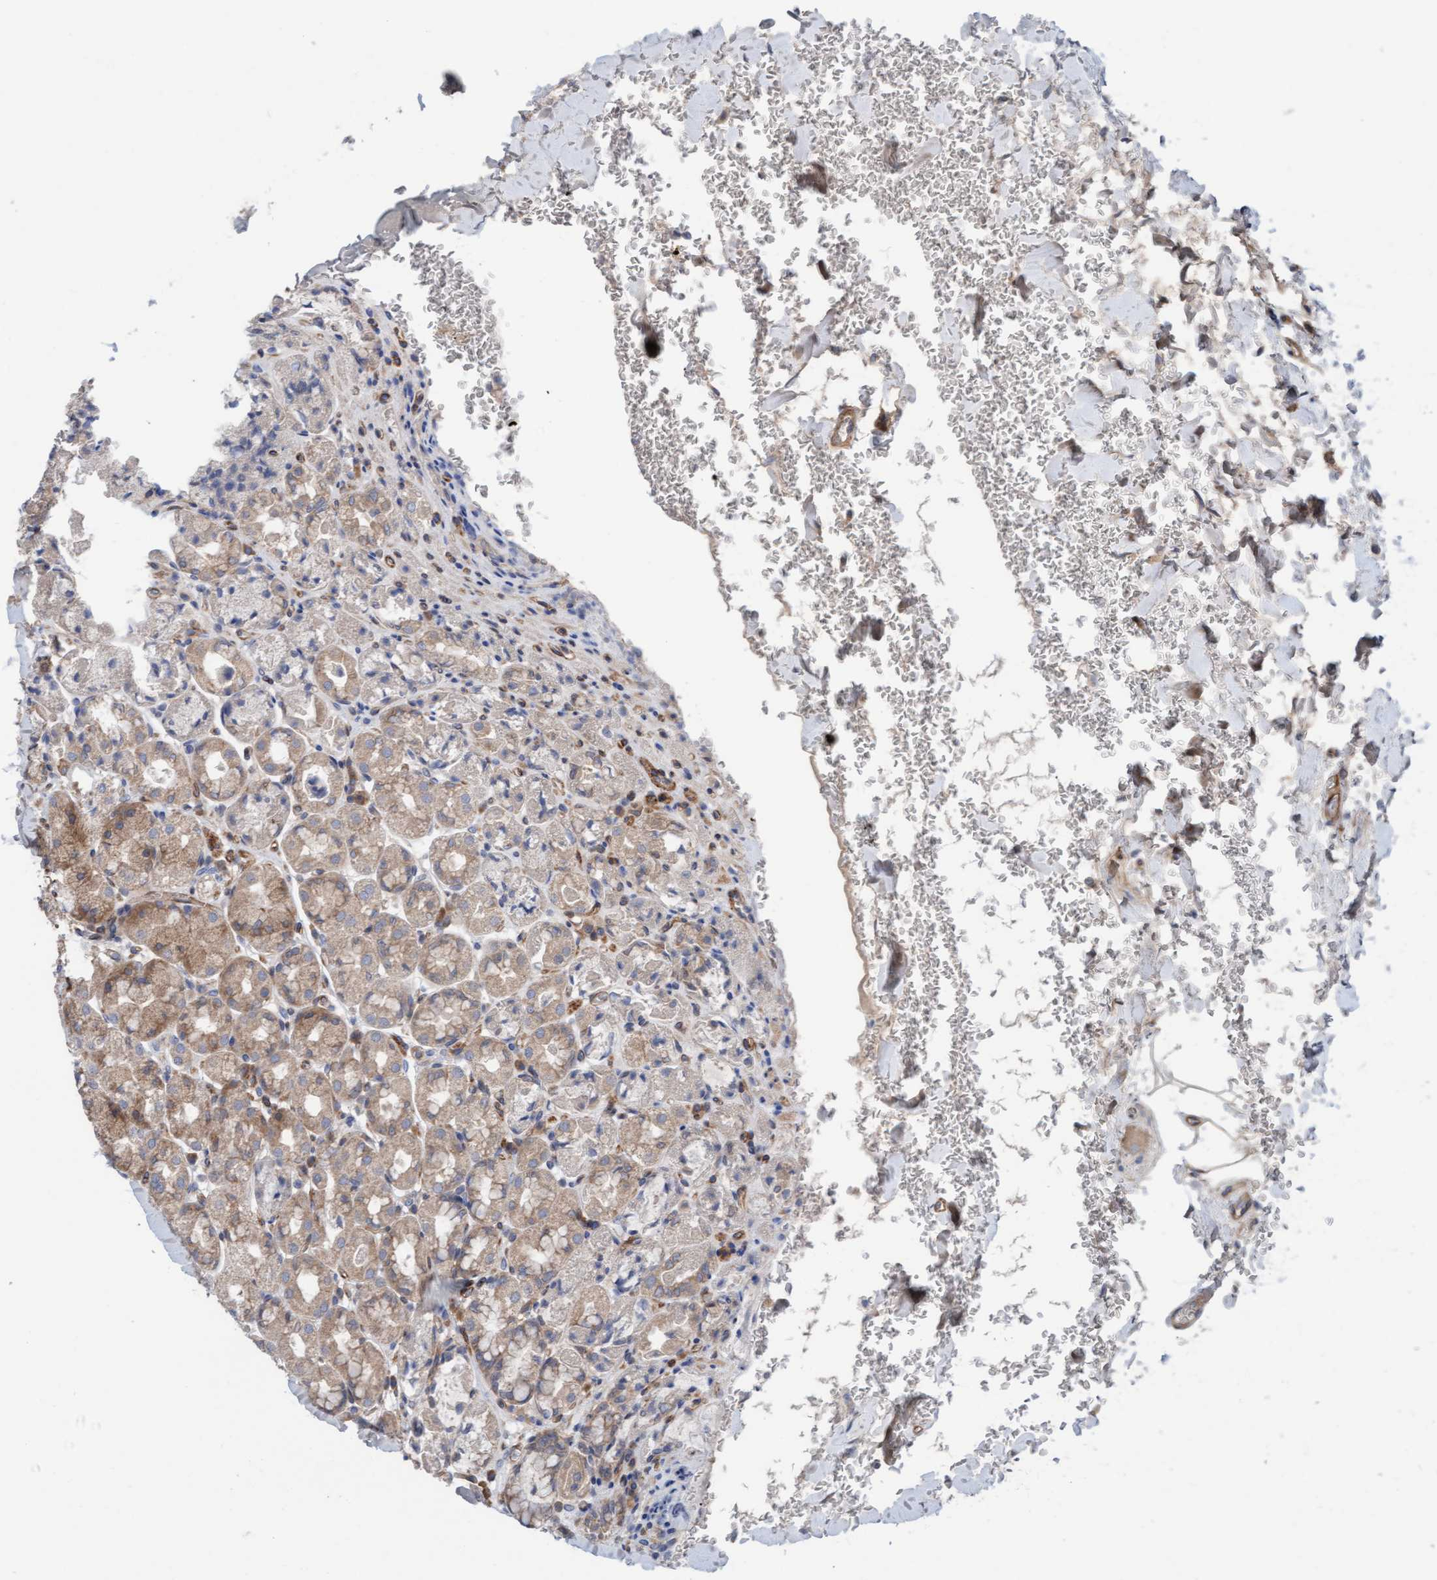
{"staining": {"intensity": "moderate", "quantity": ">75%", "location": "cytoplasmic/membranous"}, "tissue": "stomach", "cell_type": "Glandular cells", "image_type": "normal", "snomed": [{"axis": "morphology", "description": "Normal tissue, NOS"}, {"axis": "topography", "description": "Stomach"}], "caption": "Protein staining of unremarkable stomach shows moderate cytoplasmic/membranous positivity in about >75% of glandular cells.", "gene": "CDK5RAP3", "patient": {"sex": "male", "age": 42}}